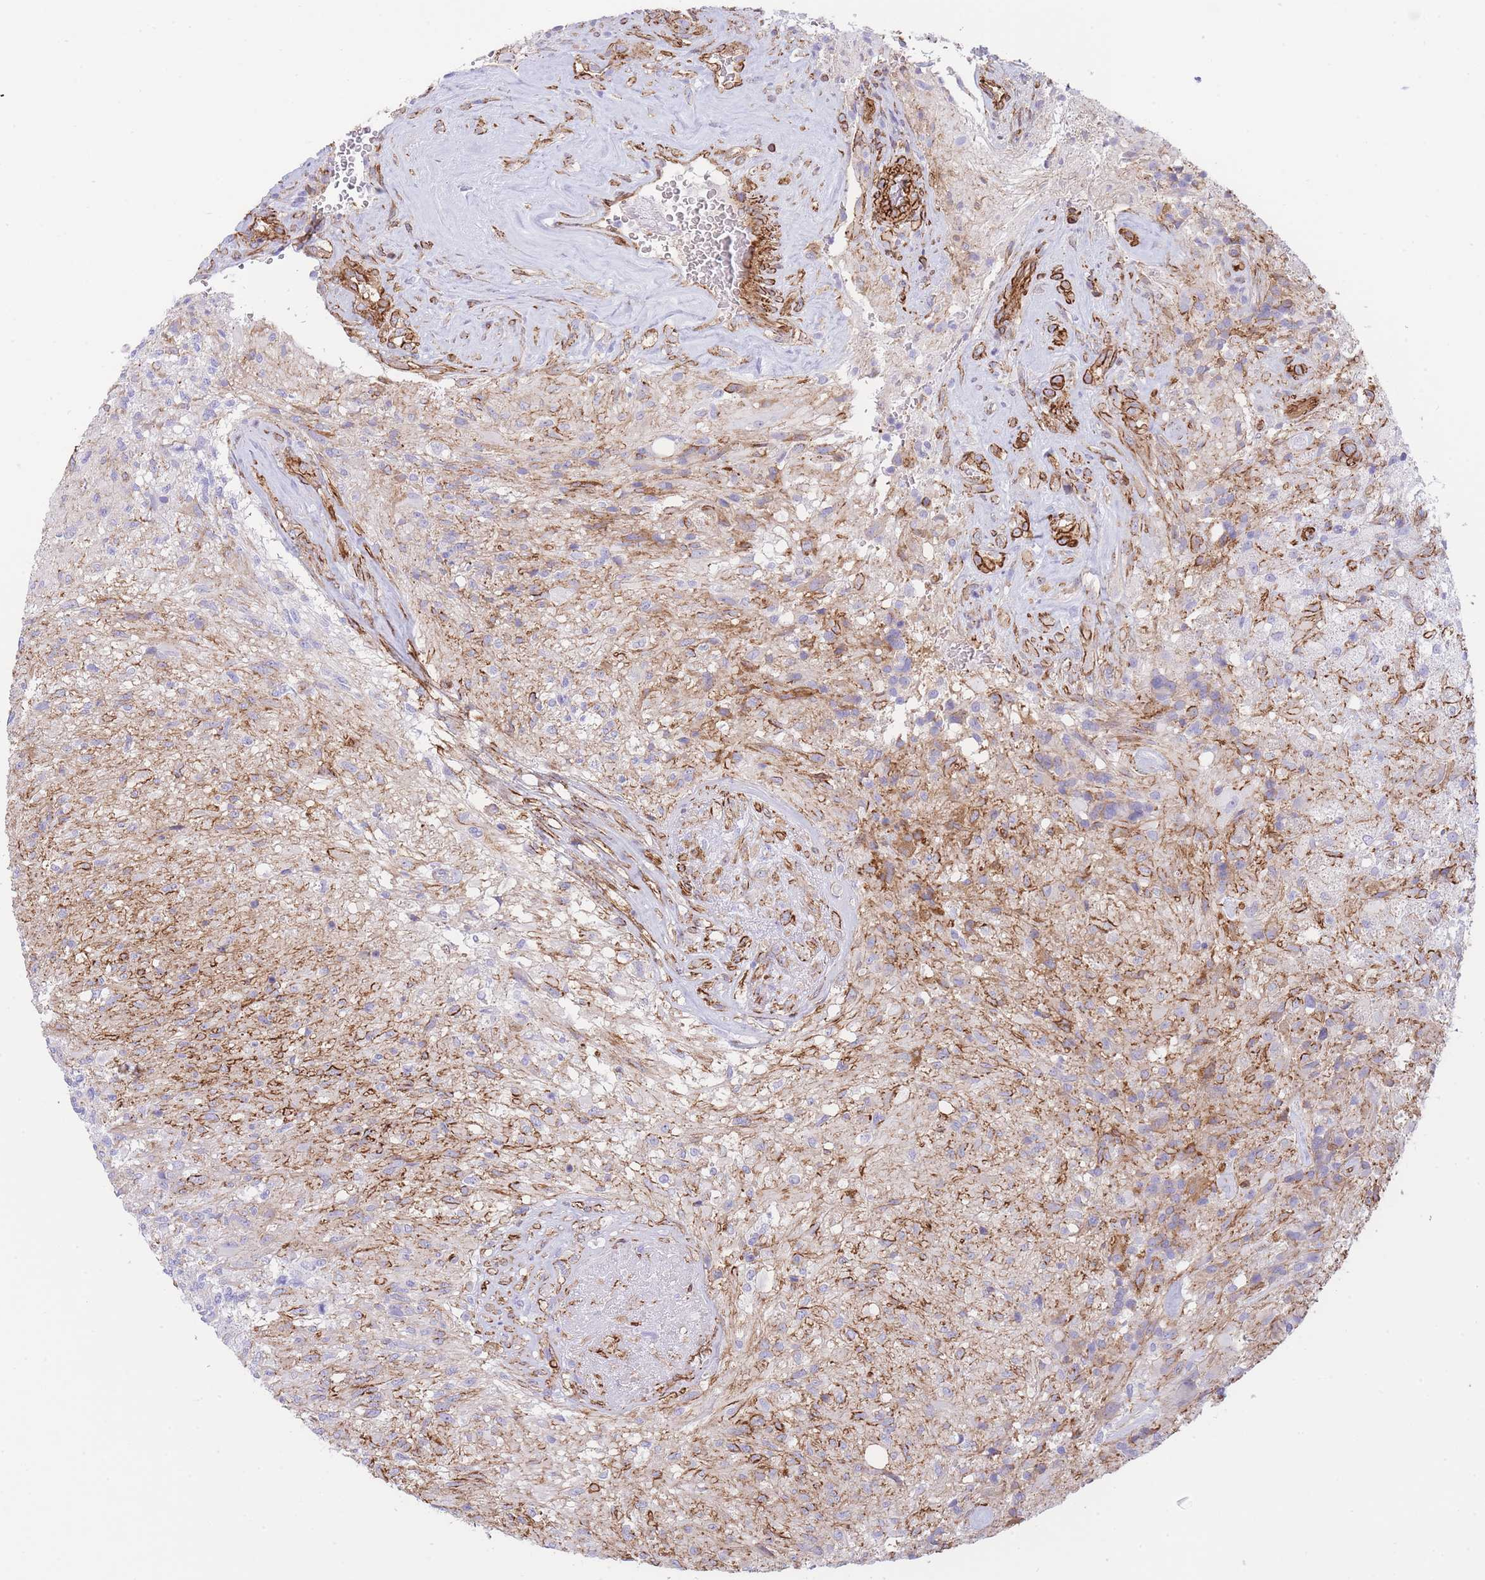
{"staining": {"intensity": "negative", "quantity": "none", "location": "none"}, "tissue": "glioma", "cell_type": "Tumor cells", "image_type": "cancer", "snomed": [{"axis": "morphology", "description": "Glioma, malignant, High grade"}, {"axis": "topography", "description": "Brain"}], "caption": "Malignant glioma (high-grade) stained for a protein using immunohistochemistry (IHC) exhibits no positivity tumor cells.", "gene": "CAVIN1", "patient": {"sex": "male", "age": 56}}